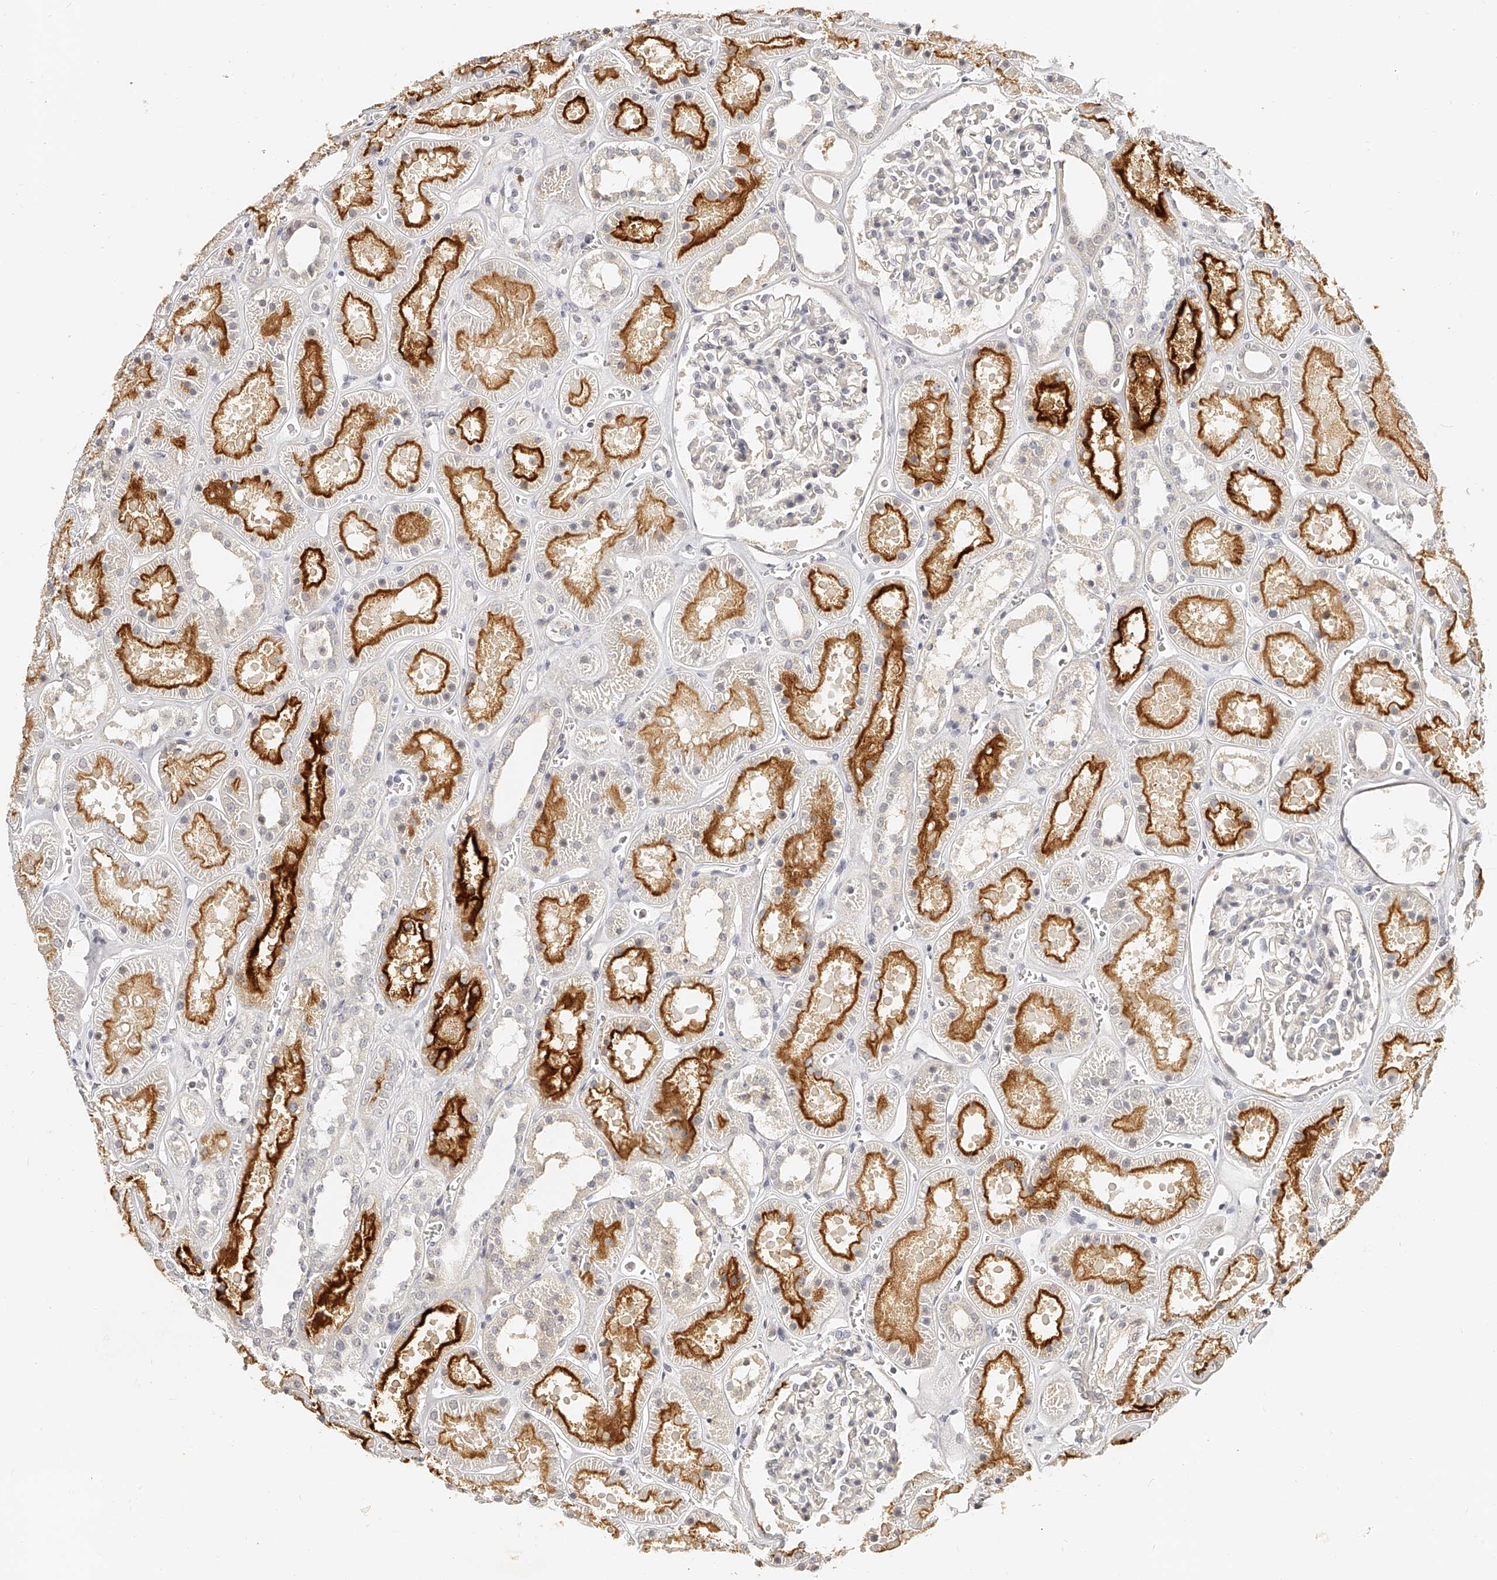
{"staining": {"intensity": "negative", "quantity": "none", "location": "none"}, "tissue": "kidney", "cell_type": "Cells in glomeruli", "image_type": "normal", "snomed": [{"axis": "morphology", "description": "Normal tissue, NOS"}, {"axis": "topography", "description": "Kidney"}], "caption": "DAB immunohistochemical staining of unremarkable human kidney exhibits no significant staining in cells in glomeruli.", "gene": "ZNF789", "patient": {"sex": "female", "age": 41}}